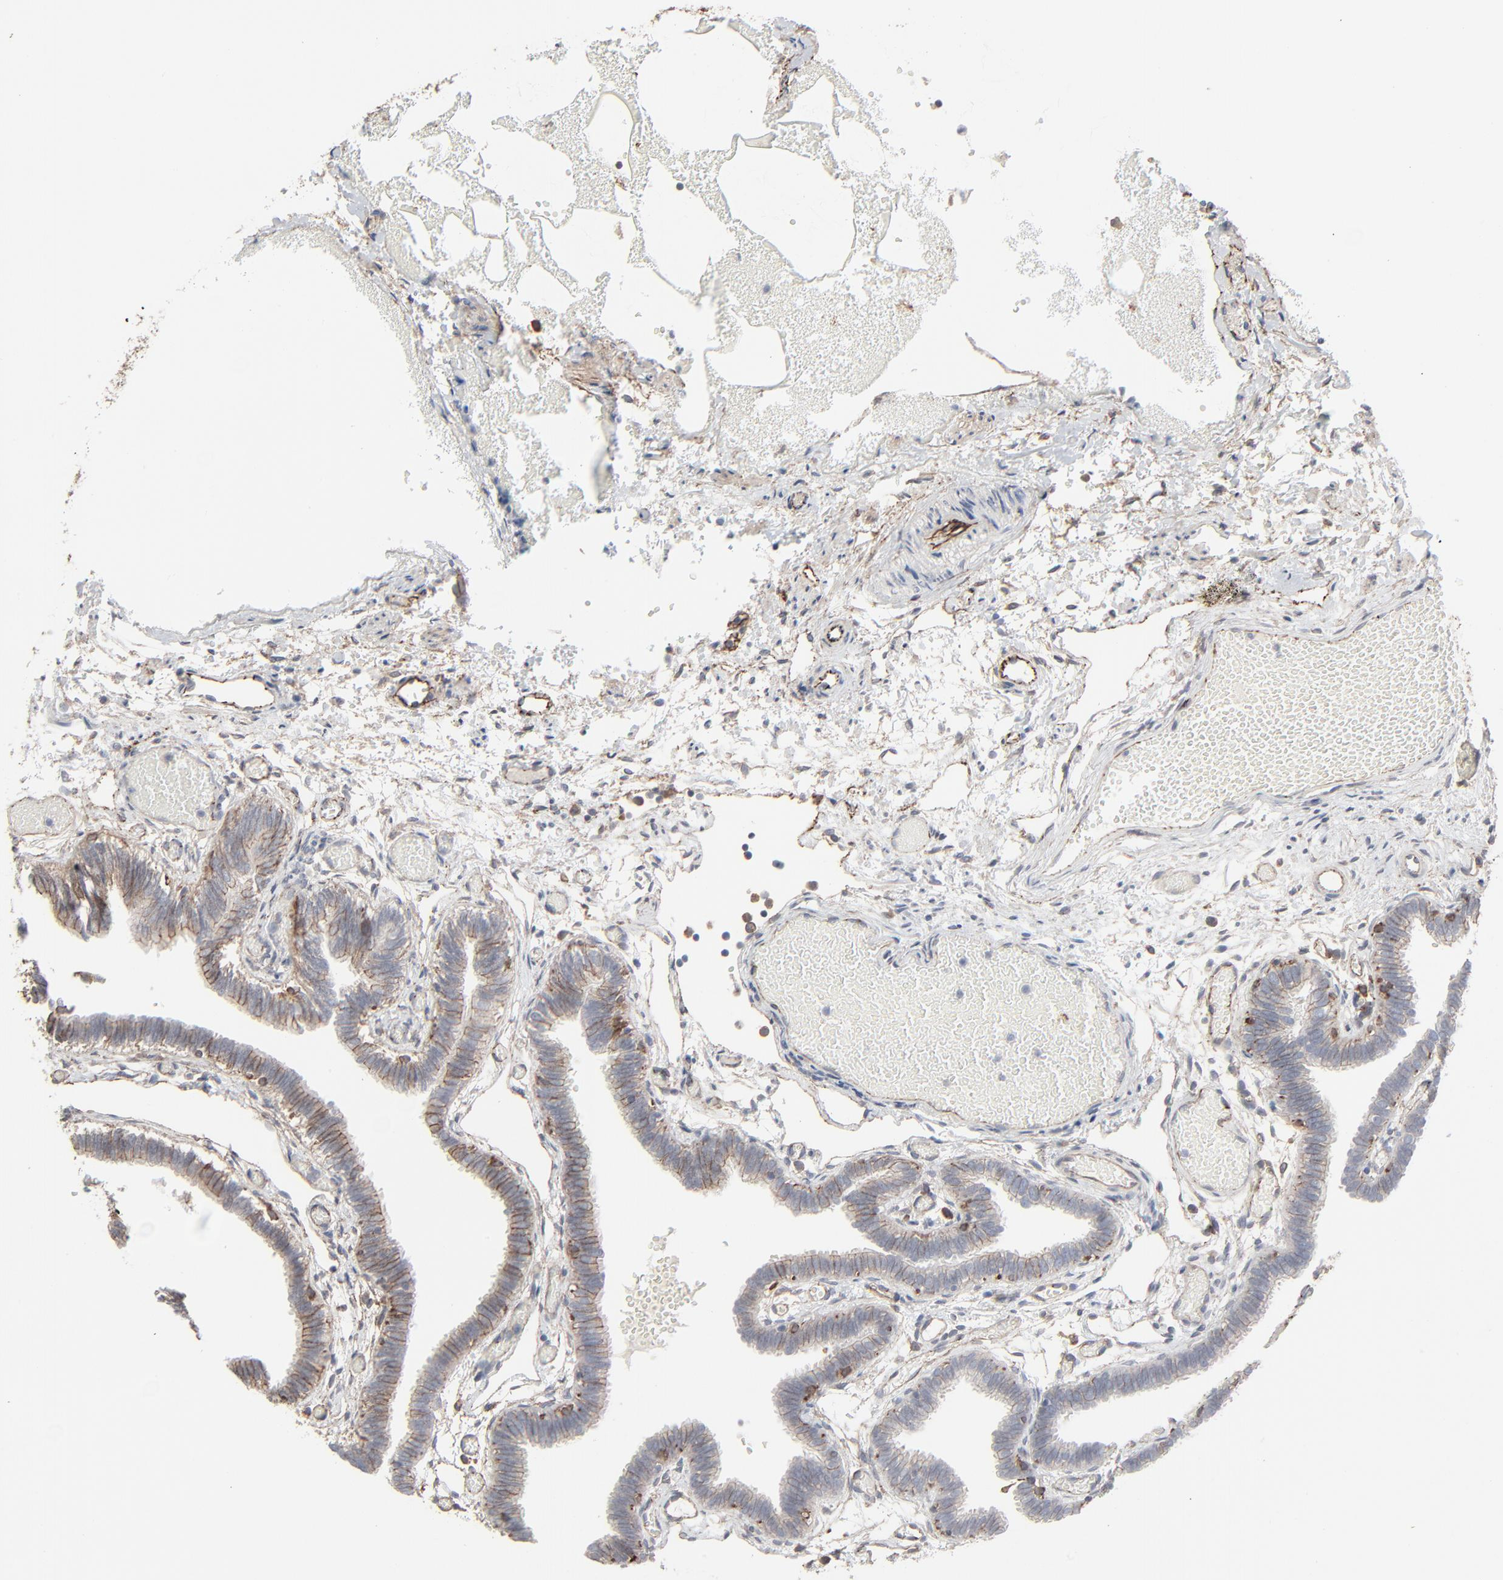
{"staining": {"intensity": "moderate", "quantity": "25%-75%", "location": "cytoplasmic/membranous"}, "tissue": "fallopian tube", "cell_type": "Glandular cells", "image_type": "normal", "snomed": [{"axis": "morphology", "description": "Normal tissue, NOS"}, {"axis": "topography", "description": "Fallopian tube"}], "caption": "Fallopian tube stained with DAB (3,3'-diaminobenzidine) IHC reveals medium levels of moderate cytoplasmic/membranous staining in approximately 25%-75% of glandular cells. (DAB (3,3'-diaminobenzidine) = brown stain, brightfield microscopy at high magnification).", "gene": "CTNND1", "patient": {"sex": "female", "age": 29}}